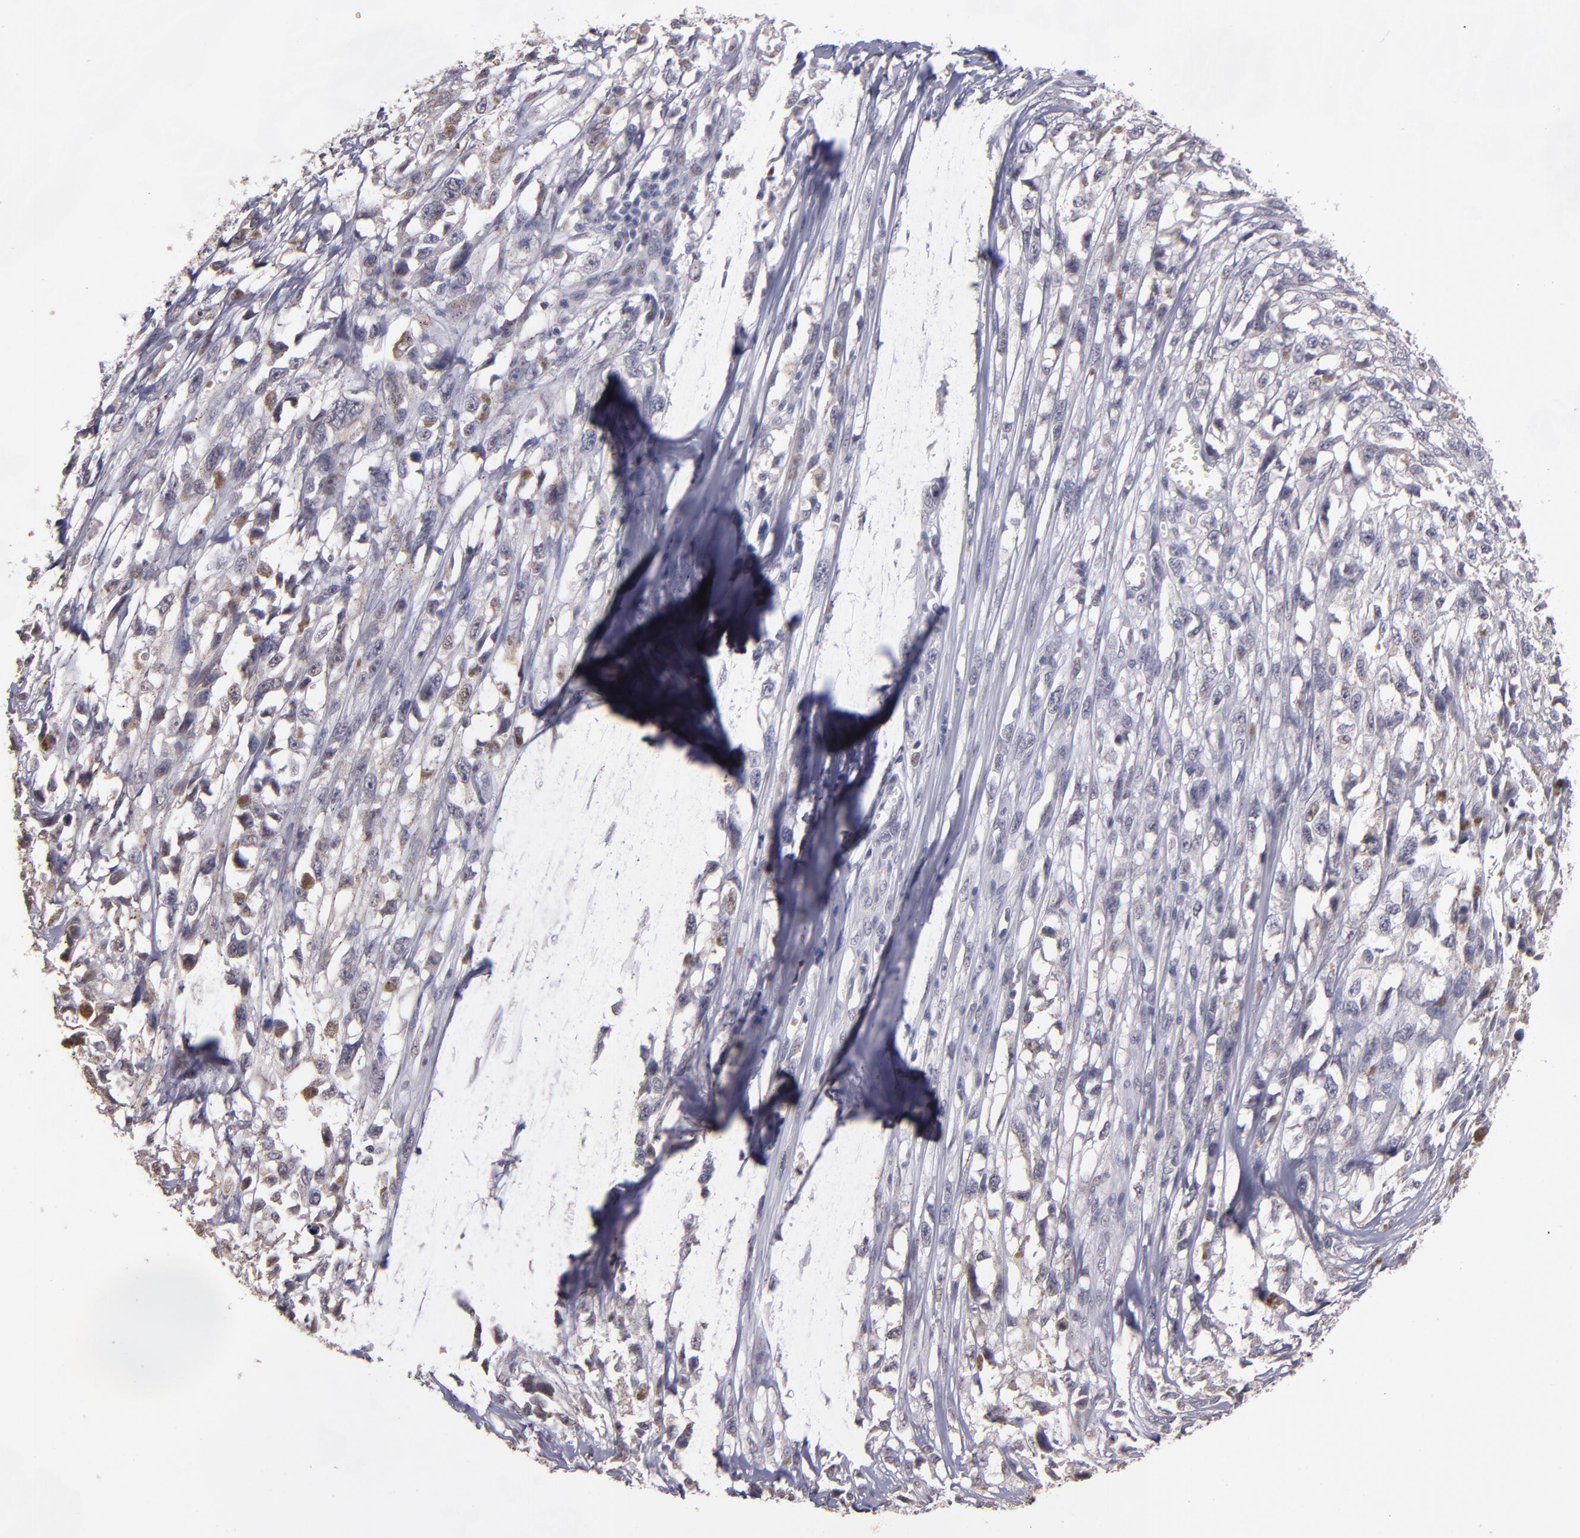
{"staining": {"intensity": "weak", "quantity": "<25%", "location": "nuclear"}, "tissue": "melanoma", "cell_type": "Tumor cells", "image_type": "cancer", "snomed": [{"axis": "morphology", "description": "Malignant melanoma, Metastatic site"}, {"axis": "topography", "description": "Lymph node"}], "caption": "IHC micrograph of human melanoma stained for a protein (brown), which exhibits no positivity in tumor cells.", "gene": "NRXN3", "patient": {"sex": "male", "age": 59}}